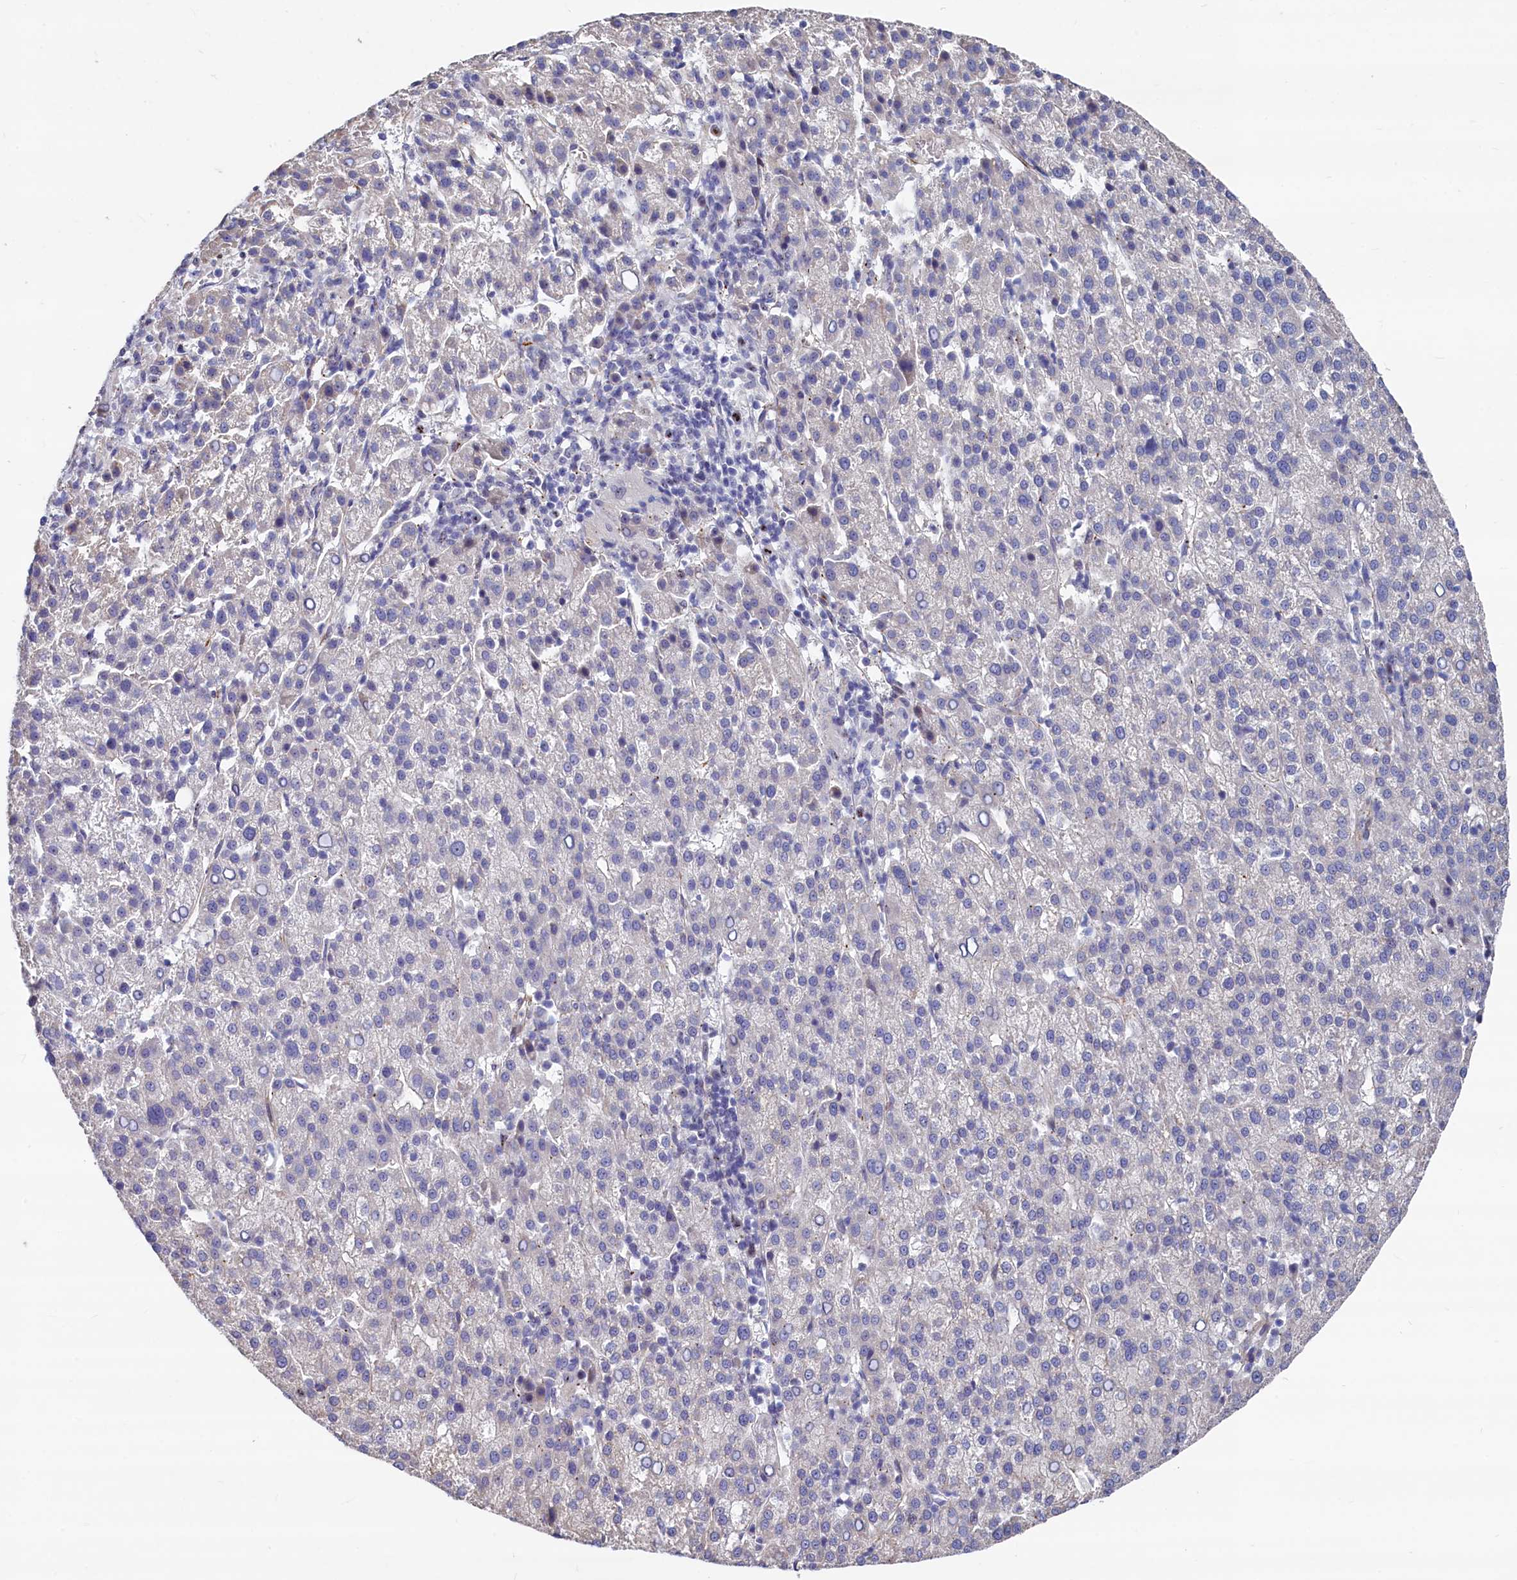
{"staining": {"intensity": "negative", "quantity": "none", "location": "none"}, "tissue": "liver cancer", "cell_type": "Tumor cells", "image_type": "cancer", "snomed": [{"axis": "morphology", "description": "Carcinoma, Hepatocellular, NOS"}, {"axis": "topography", "description": "Liver"}], "caption": "The immunohistochemistry image has no significant staining in tumor cells of liver cancer tissue. (Stains: DAB immunohistochemistry with hematoxylin counter stain, Microscopy: brightfield microscopy at high magnification).", "gene": "ASXL3", "patient": {"sex": "female", "age": 58}}